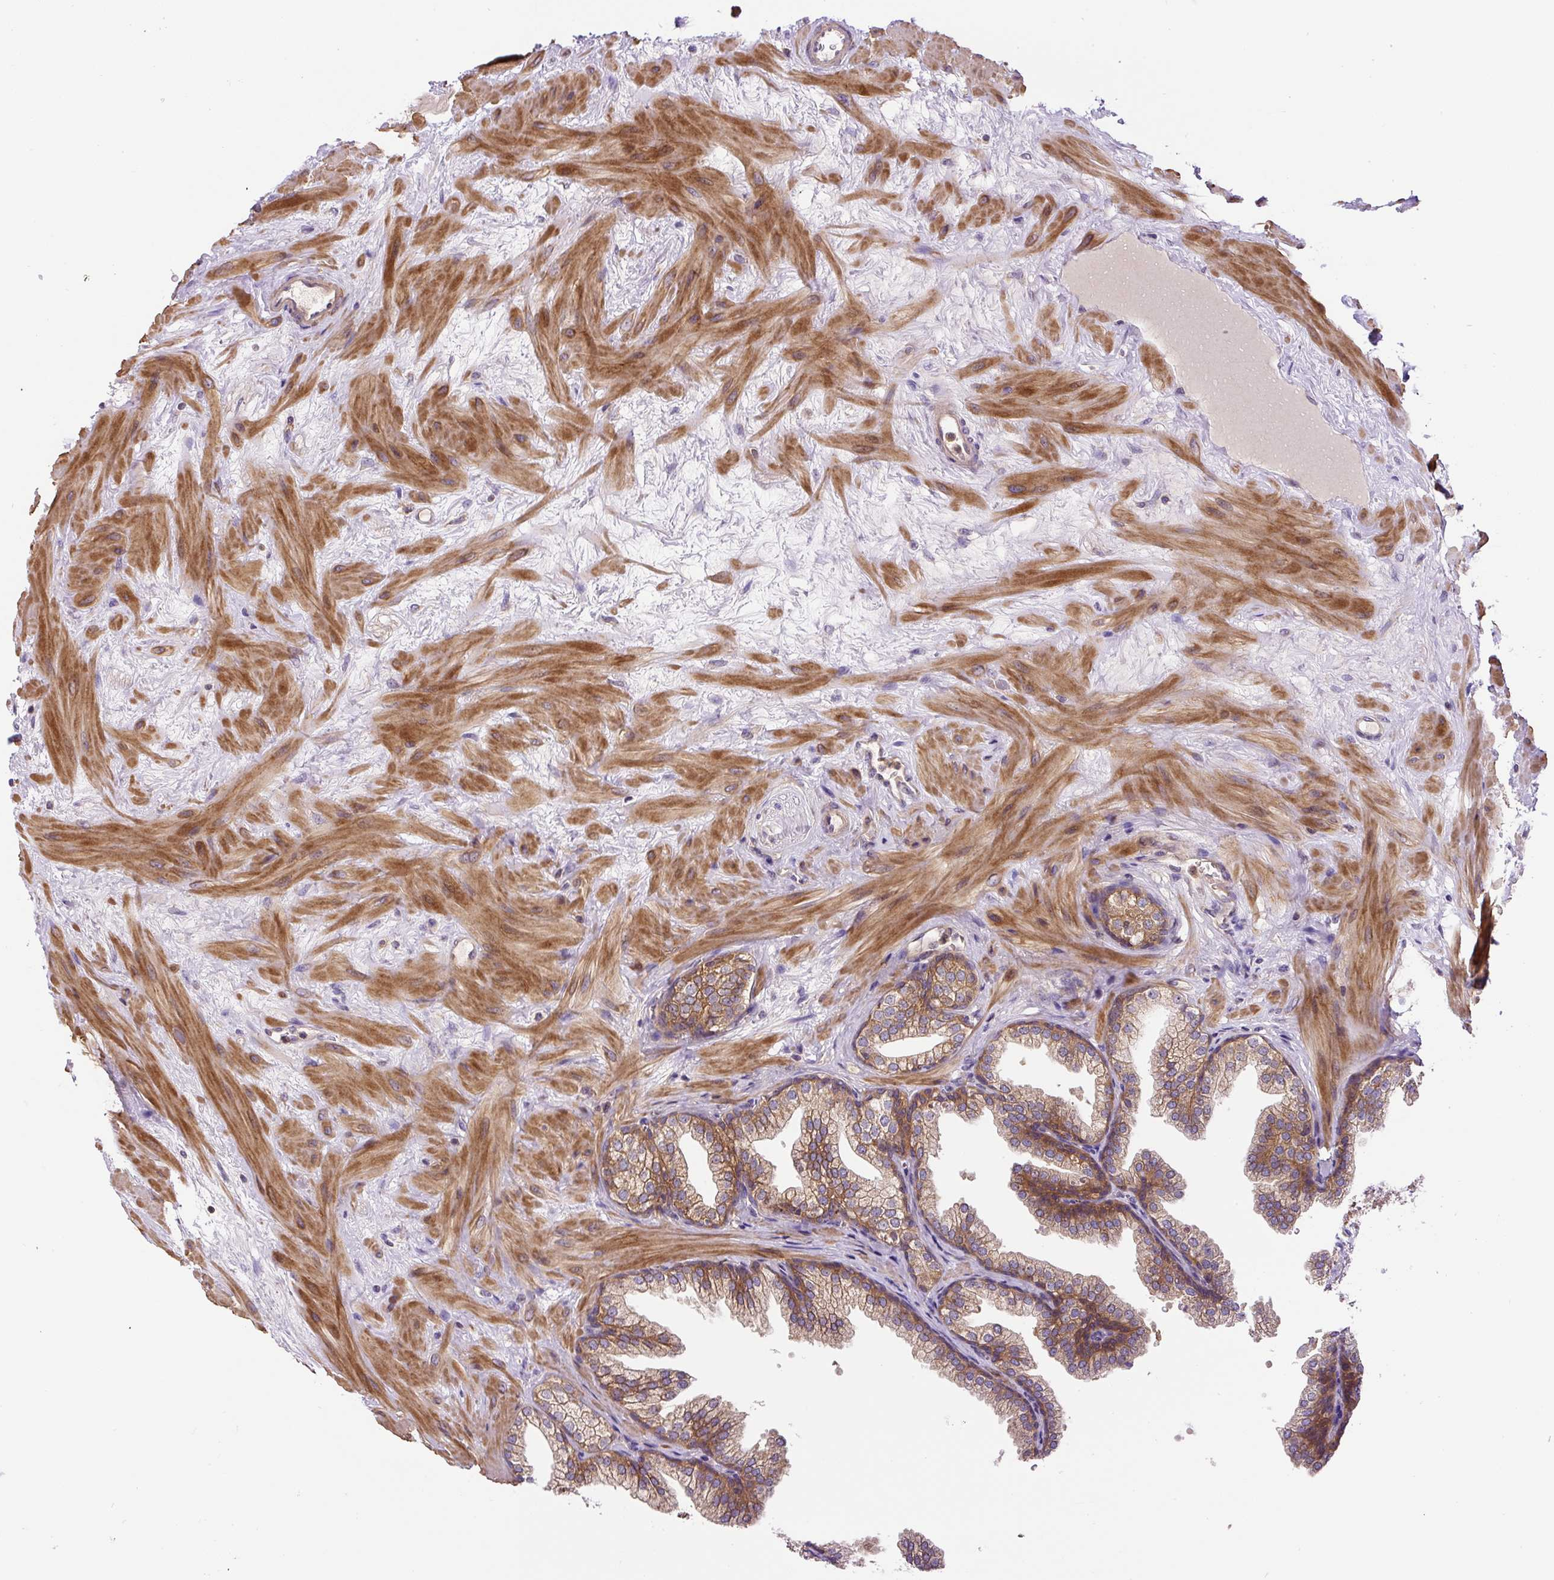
{"staining": {"intensity": "moderate", "quantity": ">75%", "location": "cytoplasmic/membranous"}, "tissue": "prostate", "cell_type": "Glandular cells", "image_type": "normal", "snomed": [{"axis": "morphology", "description": "Normal tissue, NOS"}, {"axis": "topography", "description": "Prostate"}], "caption": "Human prostate stained for a protein (brown) reveals moderate cytoplasmic/membranous positive staining in approximately >75% of glandular cells.", "gene": "CCDC28A", "patient": {"sex": "male", "age": 37}}